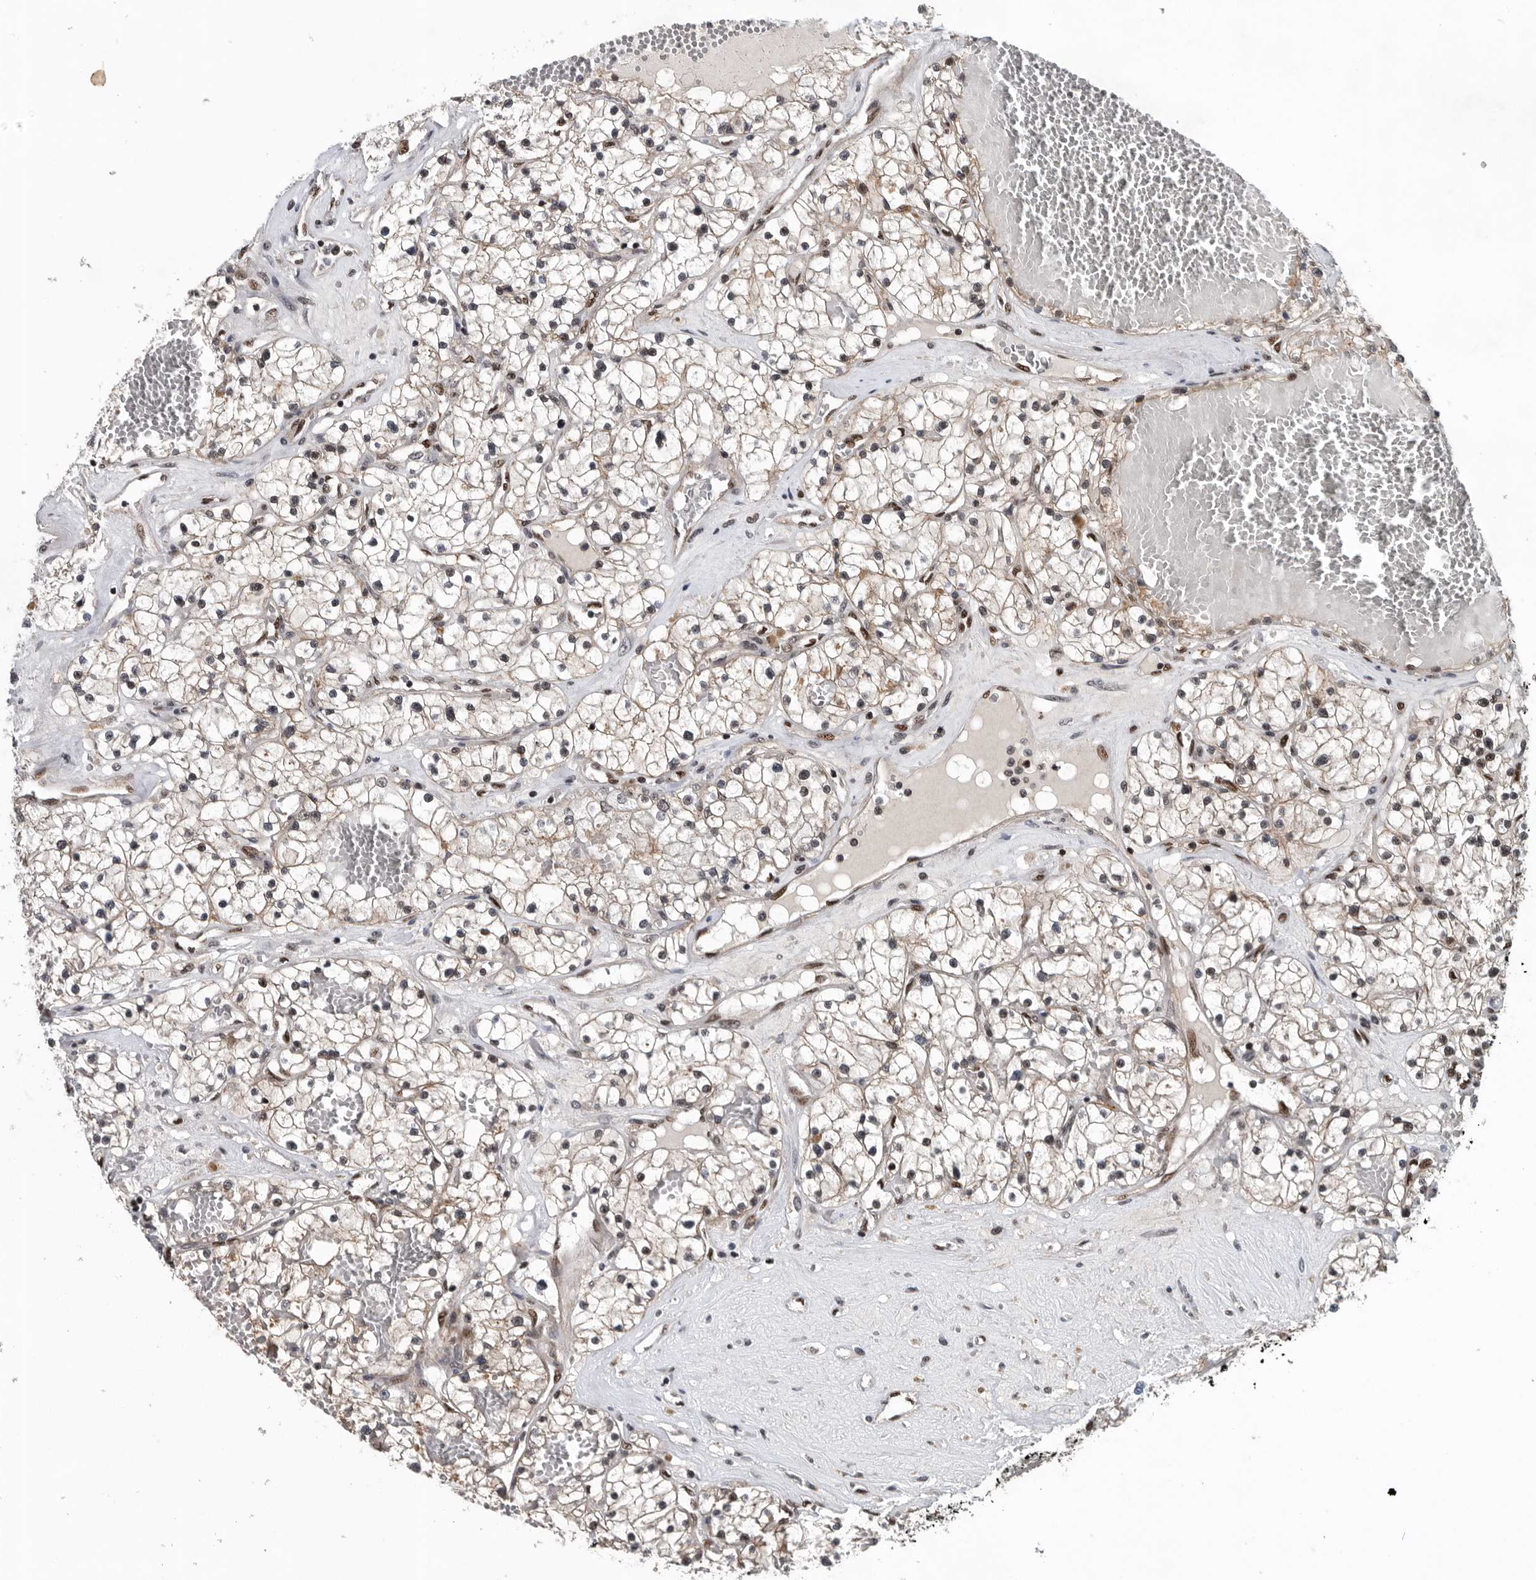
{"staining": {"intensity": "moderate", "quantity": "25%-75%", "location": "cytoplasmic/membranous,nuclear"}, "tissue": "renal cancer", "cell_type": "Tumor cells", "image_type": "cancer", "snomed": [{"axis": "morphology", "description": "Normal tissue, NOS"}, {"axis": "morphology", "description": "Adenocarcinoma, NOS"}, {"axis": "topography", "description": "Kidney"}], "caption": "This photomicrograph exhibits immunohistochemistry (IHC) staining of renal adenocarcinoma, with medium moderate cytoplasmic/membranous and nuclear staining in approximately 25%-75% of tumor cells.", "gene": "SENP7", "patient": {"sex": "male", "age": 68}}